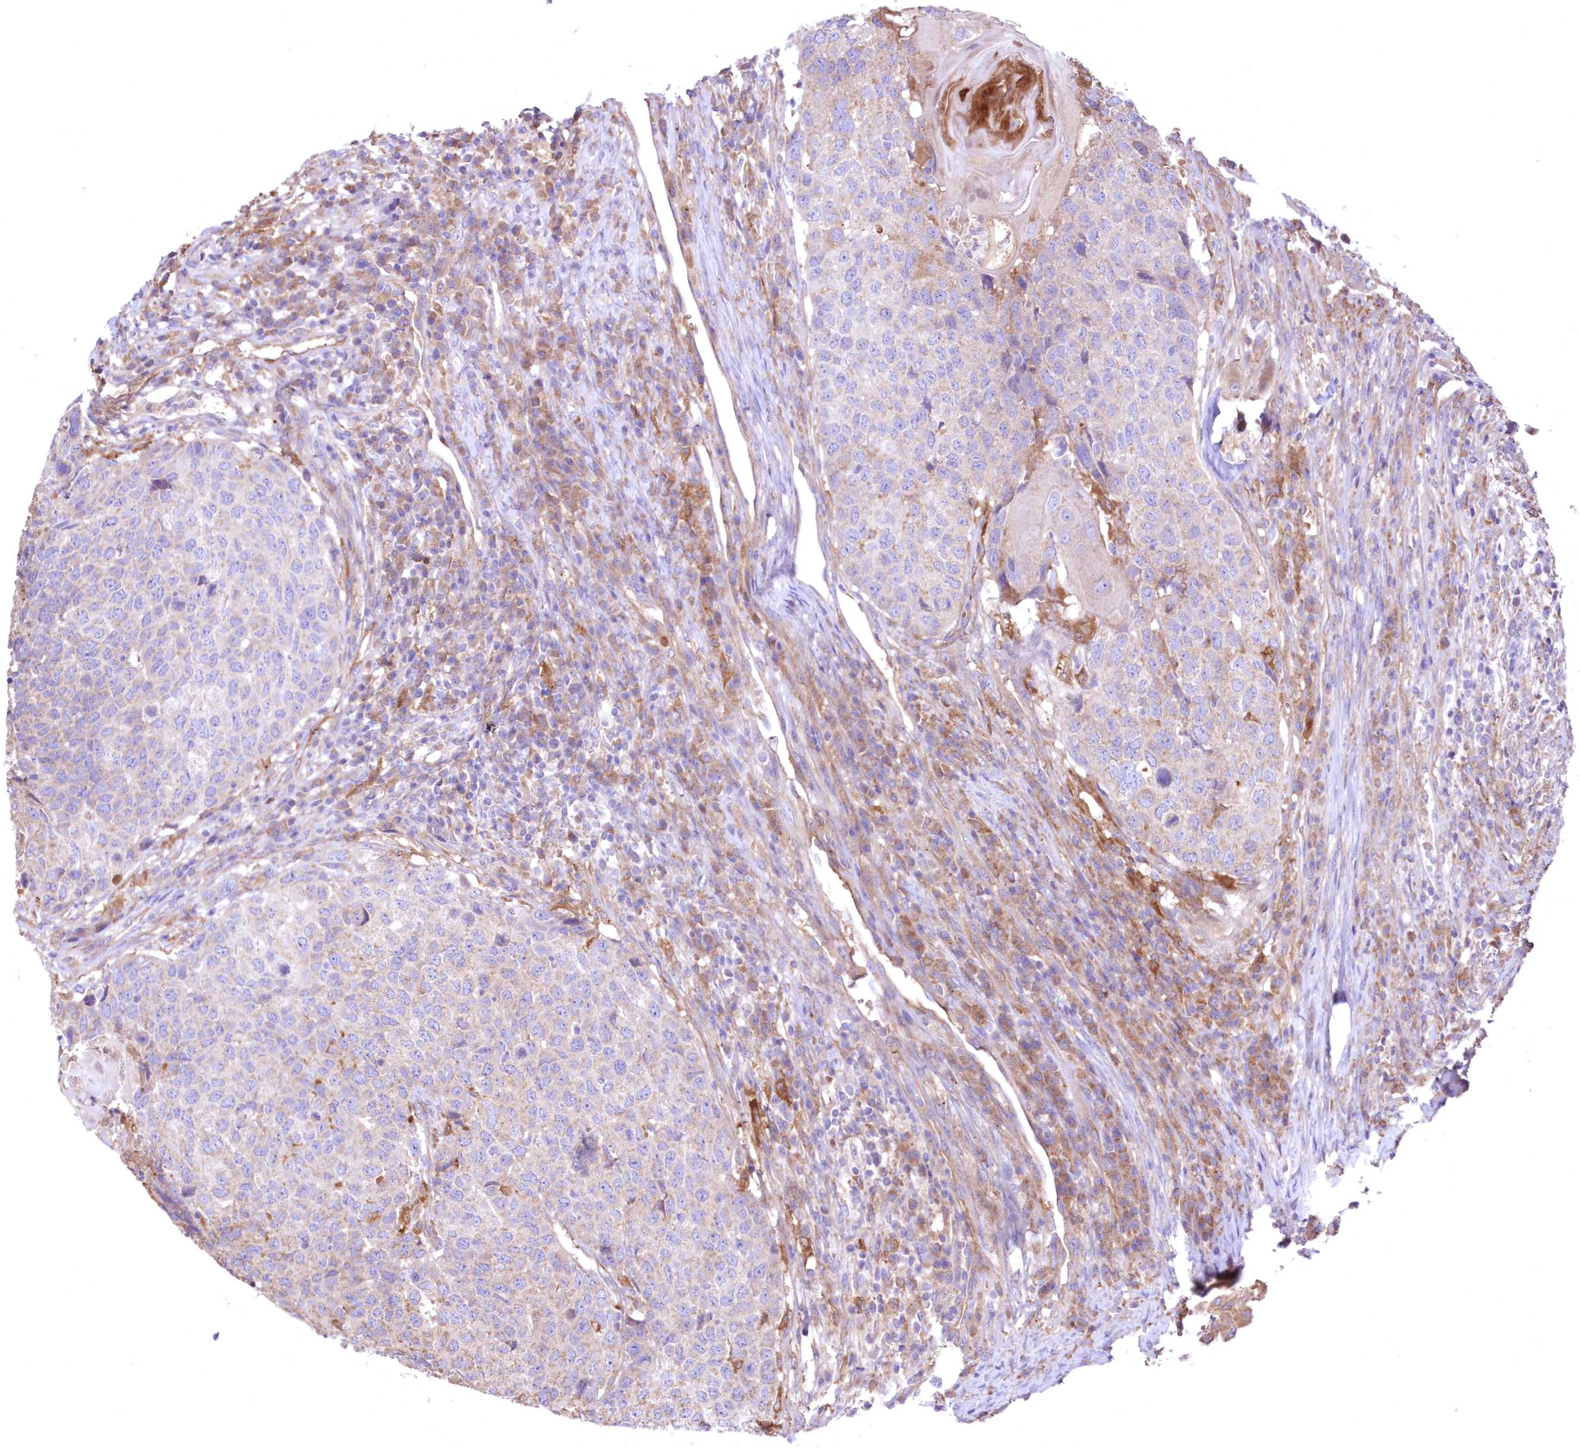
{"staining": {"intensity": "negative", "quantity": "none", "location": "none"}, "tissue": "head and neck cancer", "cell_type": "Tumor cells", "image_type": "cancer", "snomed": [{"axis": "morphology", "description": "Squamous cell carcinoma, NOS"}, {"axis": "topography", "description": "Head-Neck"}], "caption": "This is an immunohistochemistry (IHC) photomicrograph of human squamous cell carcinoma (head and neck). There is no positivity in tumor cells.", "gene": "FCHO2", "patient": {"sex": "male", "age": 66}}